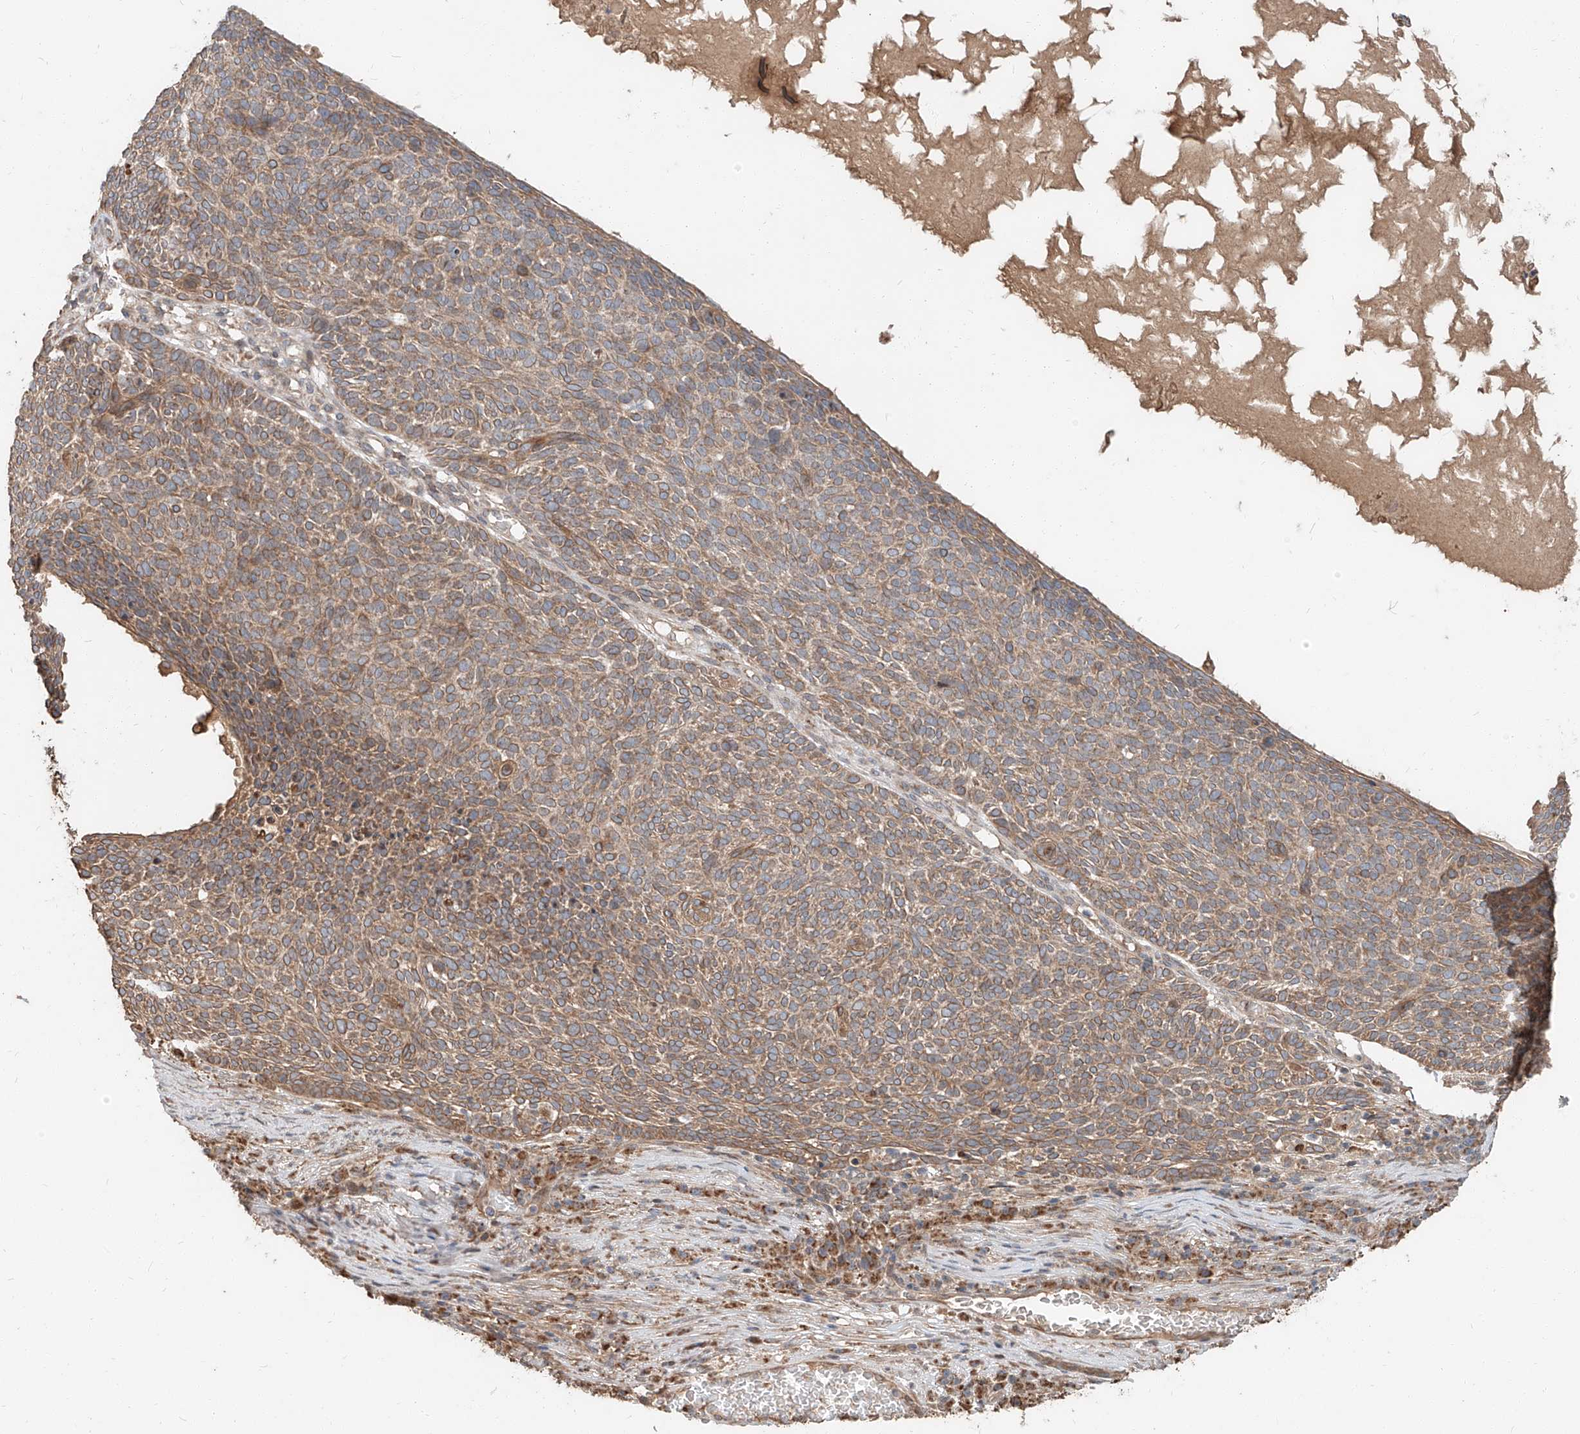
{"staining": {"intensity": "moderate", "quantity": ">75%", "location": "cytoplasmic/membranous"}, "tissue": "skin cancer", "cell_type": "Tumor cells", "image_type": "cancer", "snomed": [{"axis": "morphology", "description": "Squamous cell carcinoma, NOS"}, {"axis": "topography", "description": "Skin"}], "caption": "Skin squamous cell carcinoma tissue exhibits moderate cytoplasmic/membranous staining in approximately >75% of tumor cells, visualized by immunohistochemistry. Nuclei are stained in blue.", "gene": "STX19", "patient": {"sex": "female", "age": 90}}